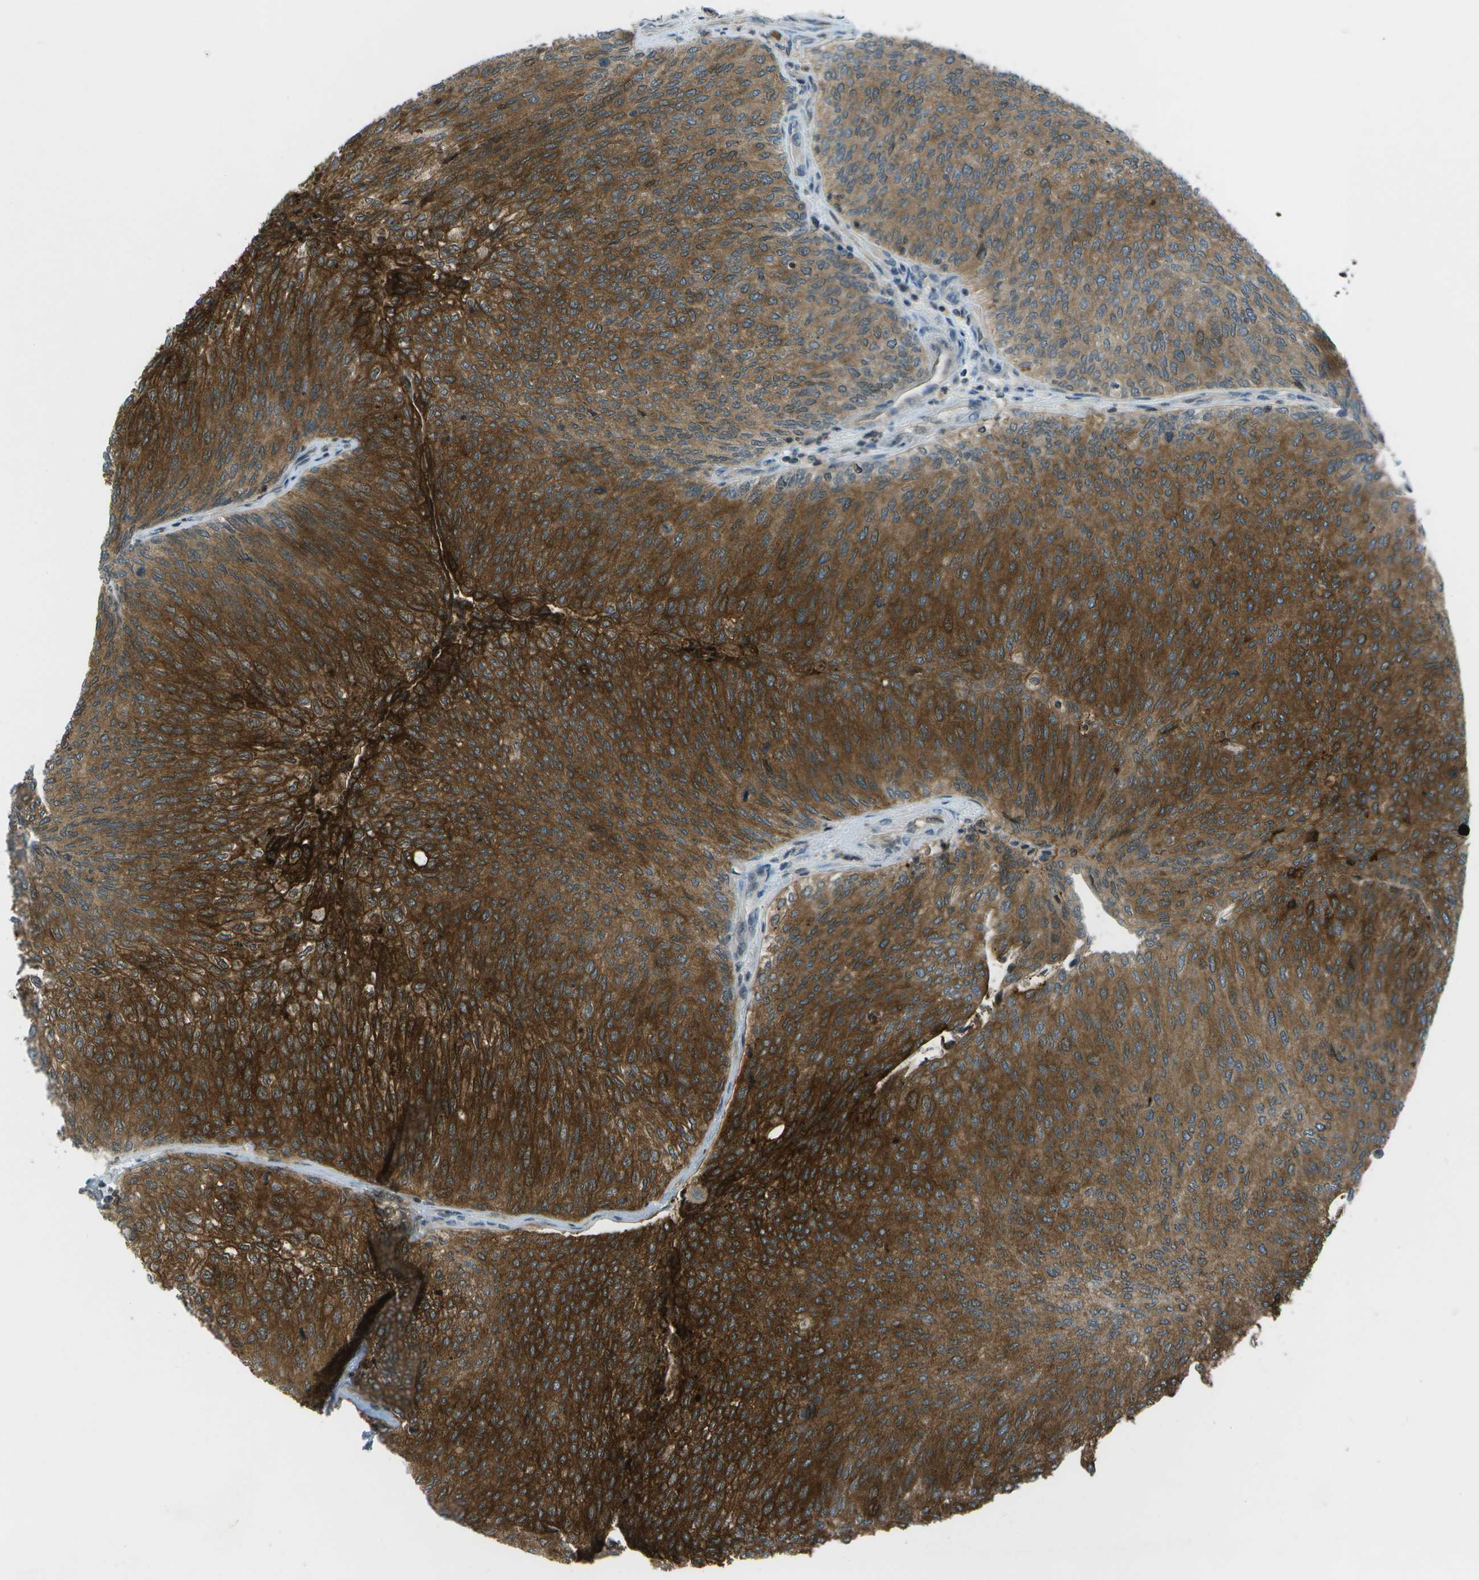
{"staining": {"intensity": "strong", "quantity": ">75%", "location": "cytoplasmic/membranous"}, "tissue": "urothelial cancer", "cell_type": "Tumor cells", "image_type": "cancer", "snomed": [{"axis": "morphology", "description": "Urothelial carcinoma, Low grade"}, {"axis": "topography", "description": "Urinary bladder"}], "caption": "A high amount of strong cytoplasmic/membranous expression is identified in about >75% of tumor cells in low-grade urothelial carcinoma tissue.", "gene": "TMEM19", "patient": {"sex": "female", "age": 79}}